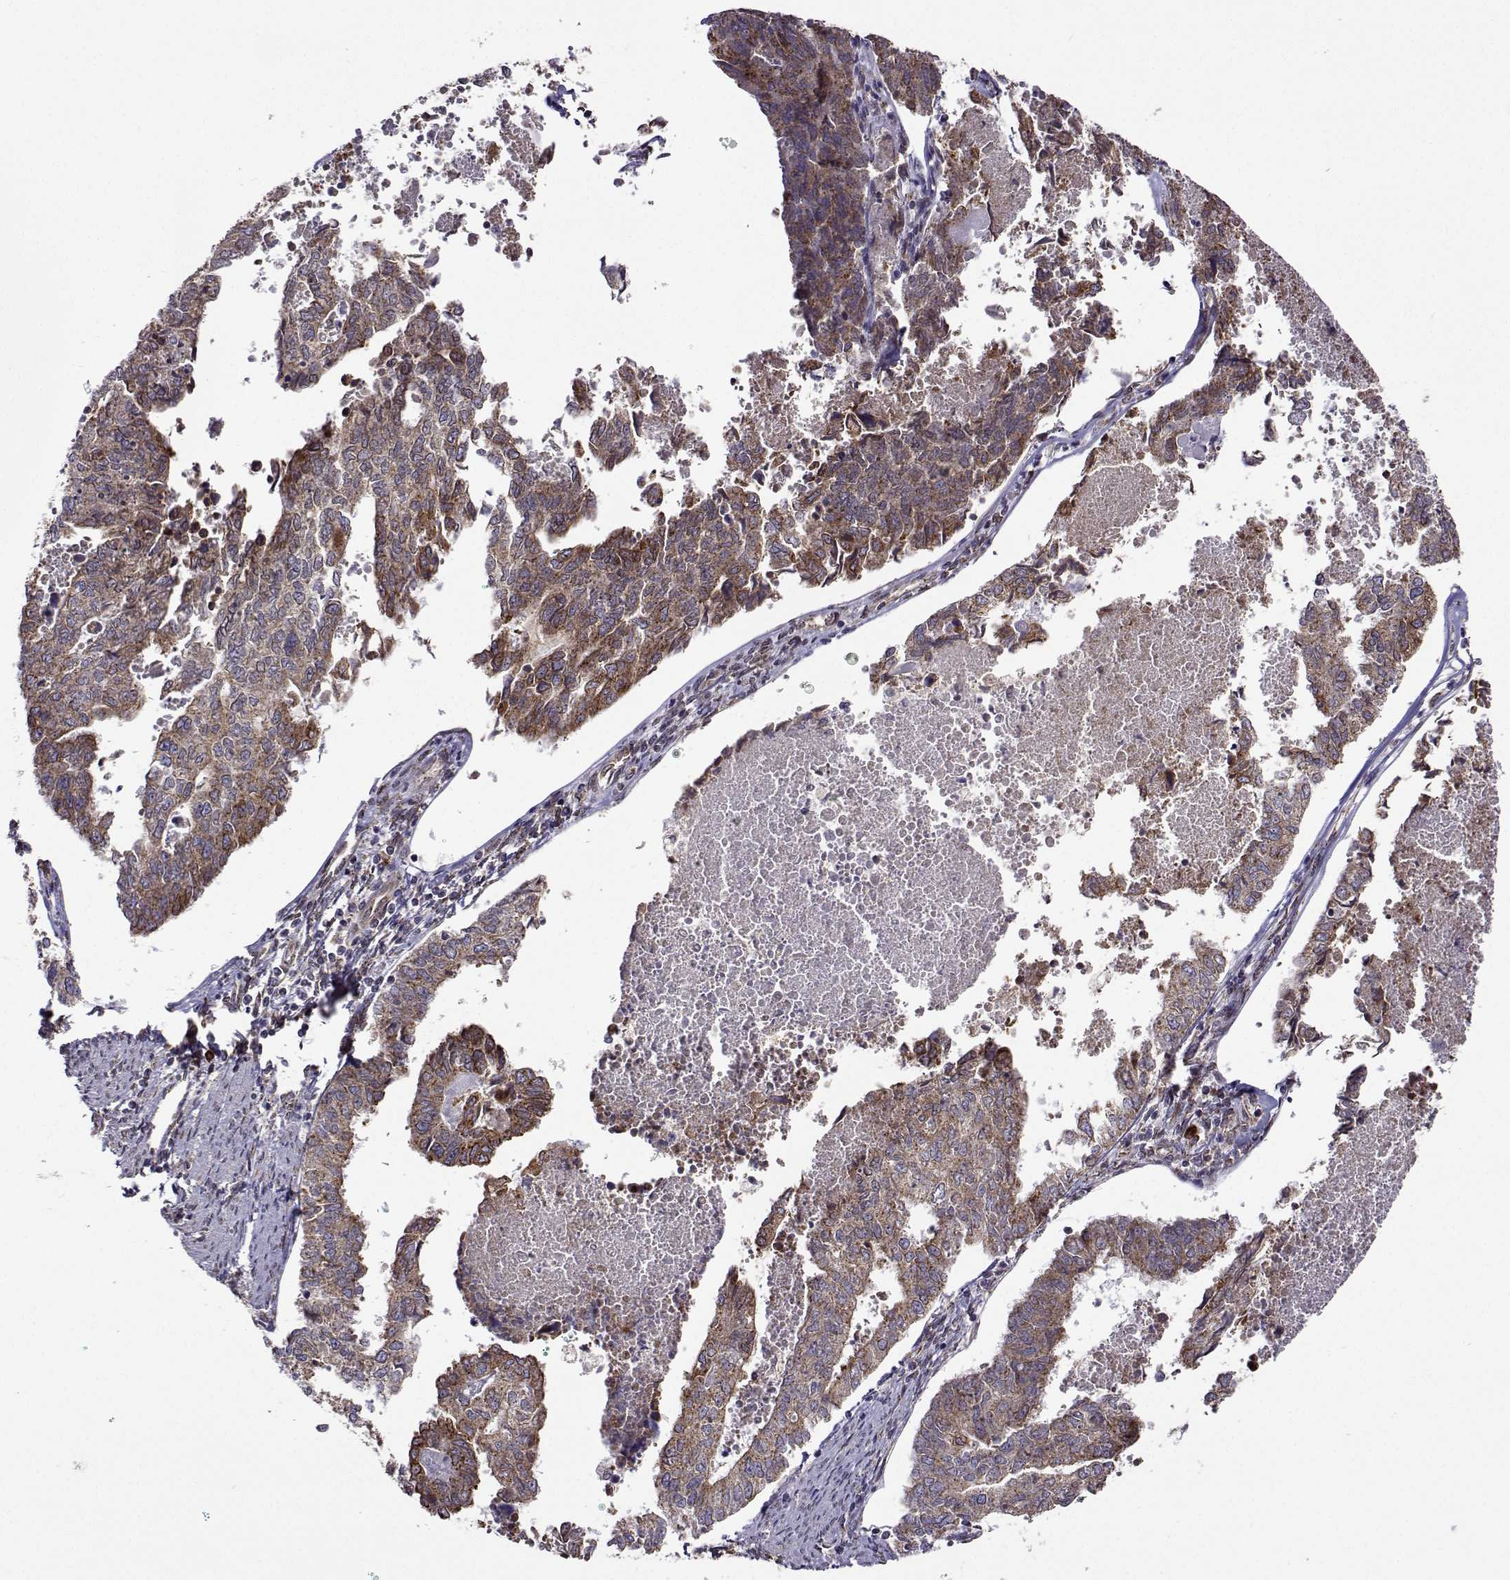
{"staining": {"intensity": "moderate", "quantity": "25%-75%", "location": "cytoplasmic/membranous"}, "tissue": "endometrial cancer", "cell_type": "Tumor cells", "image_type": "cancer", "snomed": [{"axis": "morphology", "description": "Adenocarcinoma, NOS"}, {"axis": "topography", "description": "Endometrium"}], "caption": "A brown stain highlights moderate cytoplasmic/membranous expression of a protein in human endometrial cancer (adenocarcinoma) tumor cells.", "gene": "PGRMC2", "patient": {"sex": "female", "age": 73}}